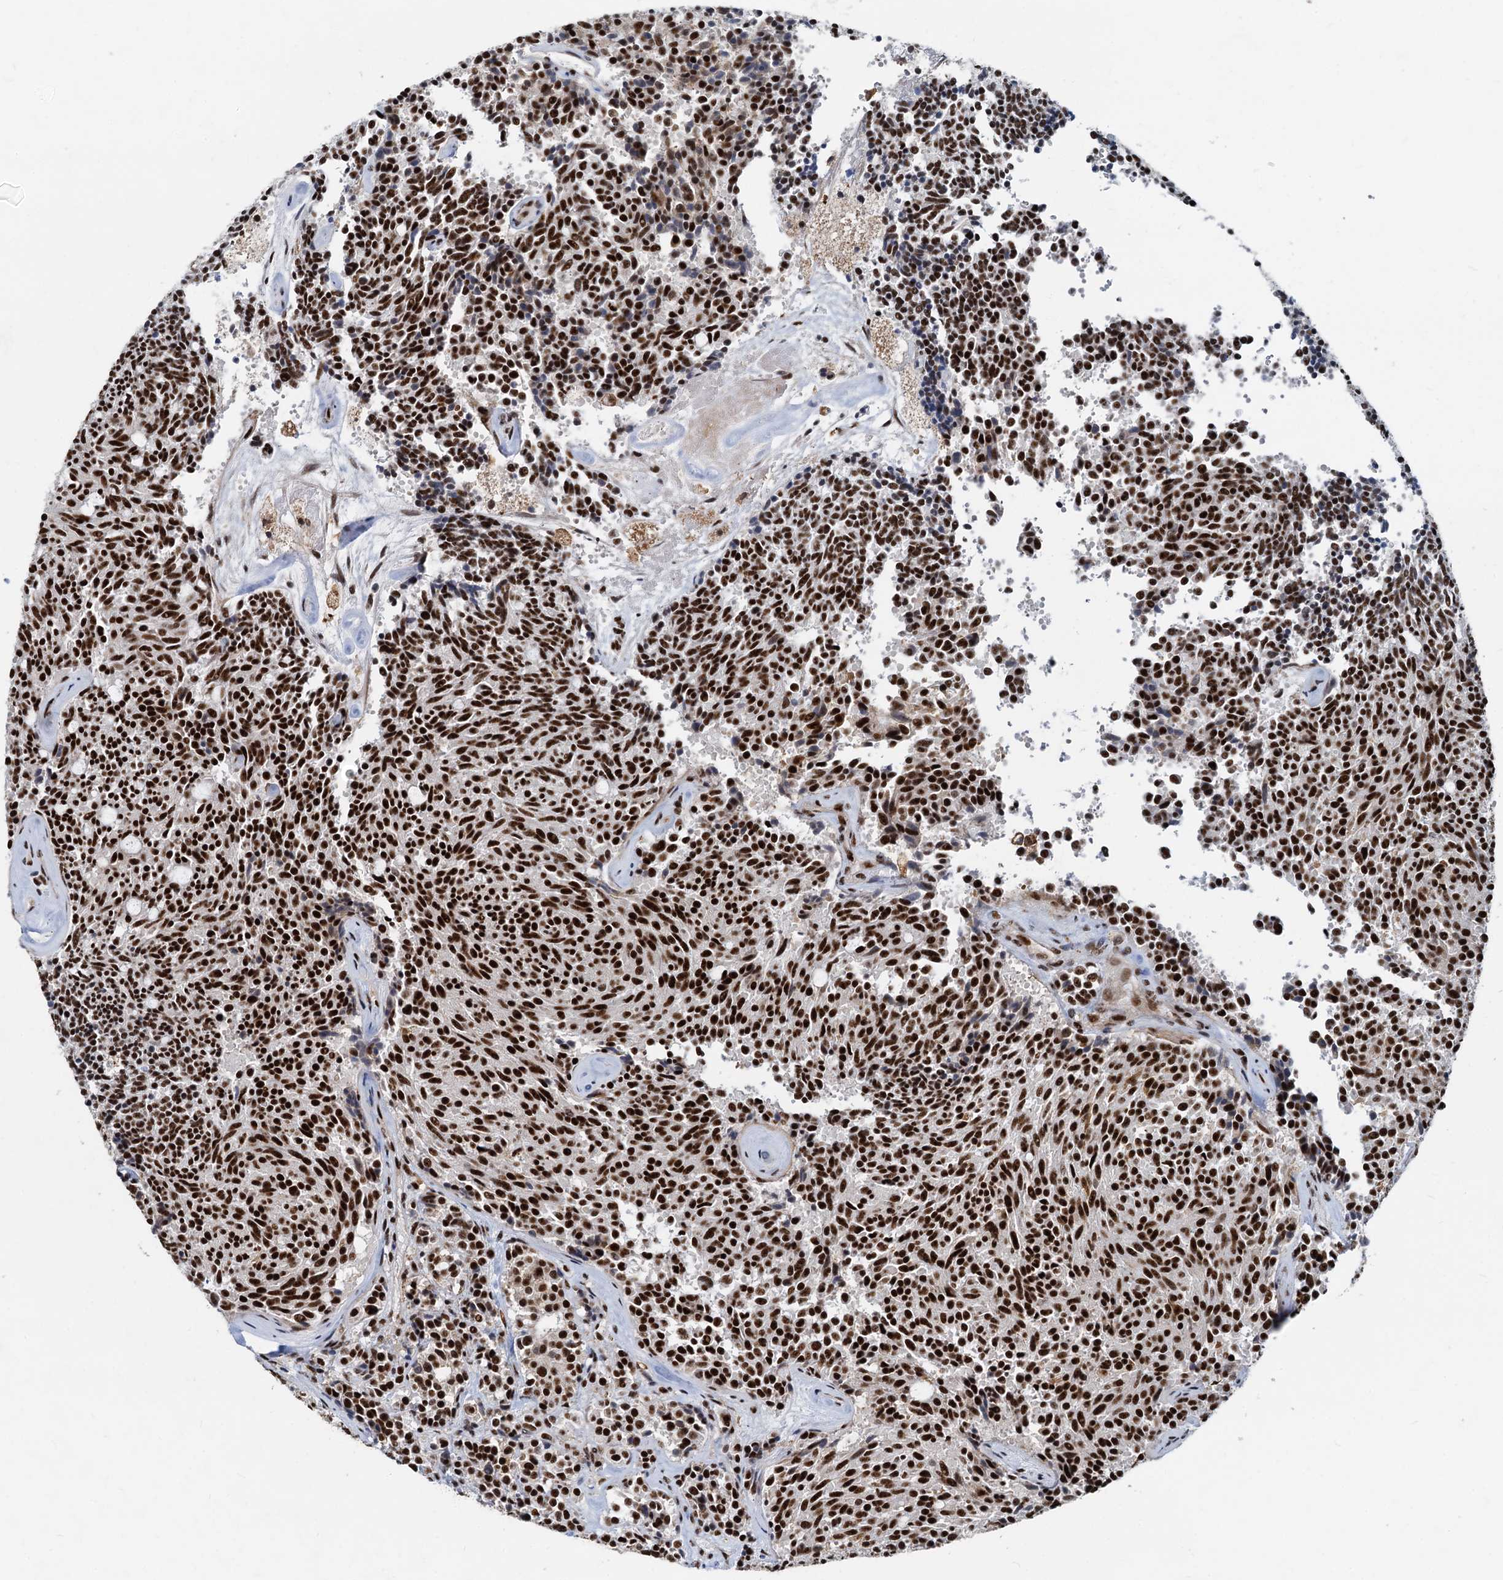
{"staining": {"intensity": "strong", "quantity": ">75%", "location": "nuclear"}, "tissue": "carcinoid", "cell_type": "Tumor cells", "image_type": "cancer", "snomed": [{"axis": "morphology", "description": "Carcinoid, malignant, NOS"}, {"axis": "topography", "description": "Pancreas"}], "caption": "This photomicrograph displays immunohistochemistry (IHC) staining of human carcinoid, with high strong nuclear positivity in about >75% of tumor cells.", "gene": "RBM26", "patient": {"sex": "female", "age": 54}}